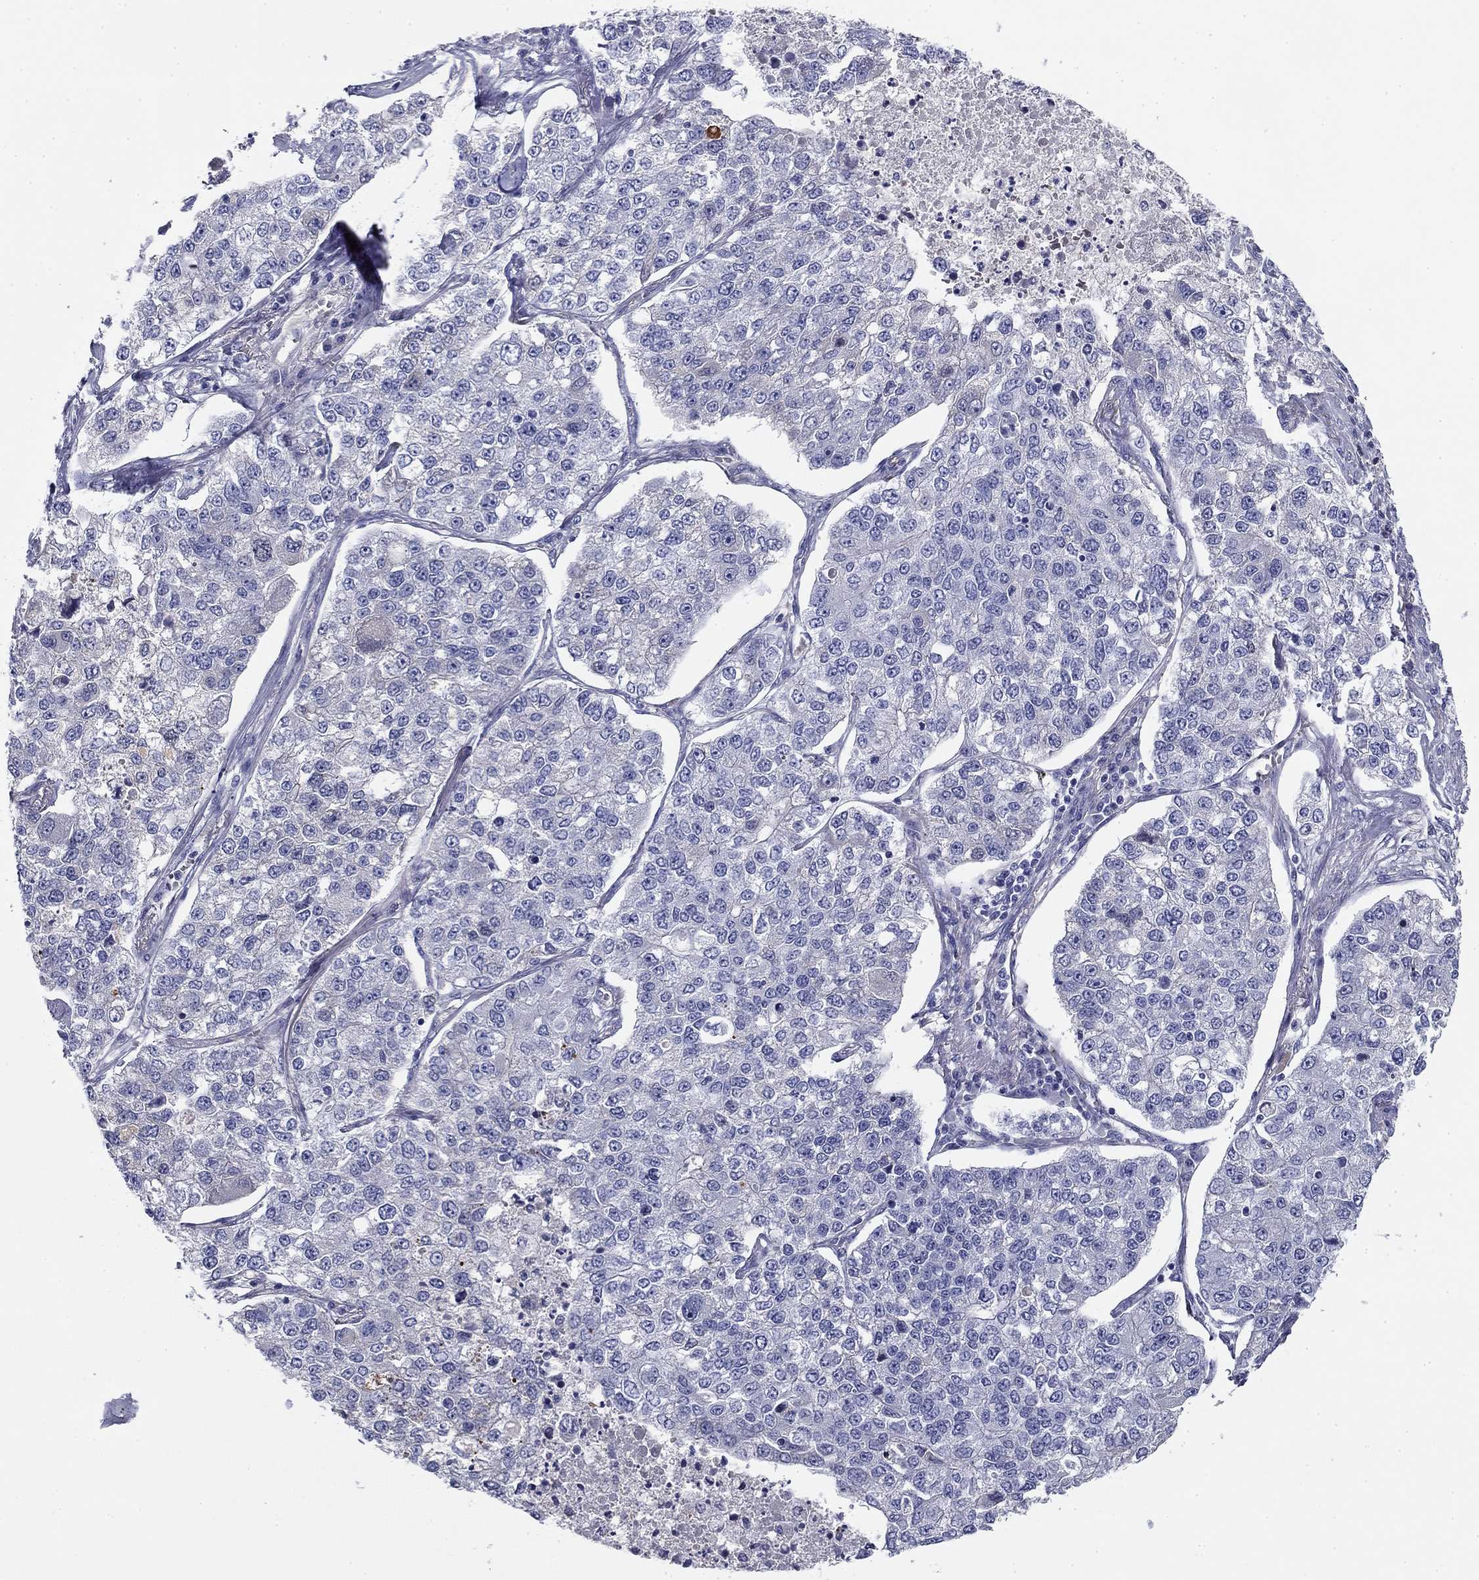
{"staining": {"intensity": "negative", "quantity": "none", "location": "none"}, "tissue": "lung cancer", "cell_type": "Tumor cells", "image_type": "cancer", "snomed": [{"axis": "morphology", "description": "Adenocarcinoma, NOS"}, {"axis": "topography", "description": "Lung"}], "caption": "The immunohistochemistry (IHC) image has no significant staining in tumor cells of lung cancer (adenocarcinoma) tissue.", "gene": "CPLX4", "patient": {"sex": "male", "age": 49}}